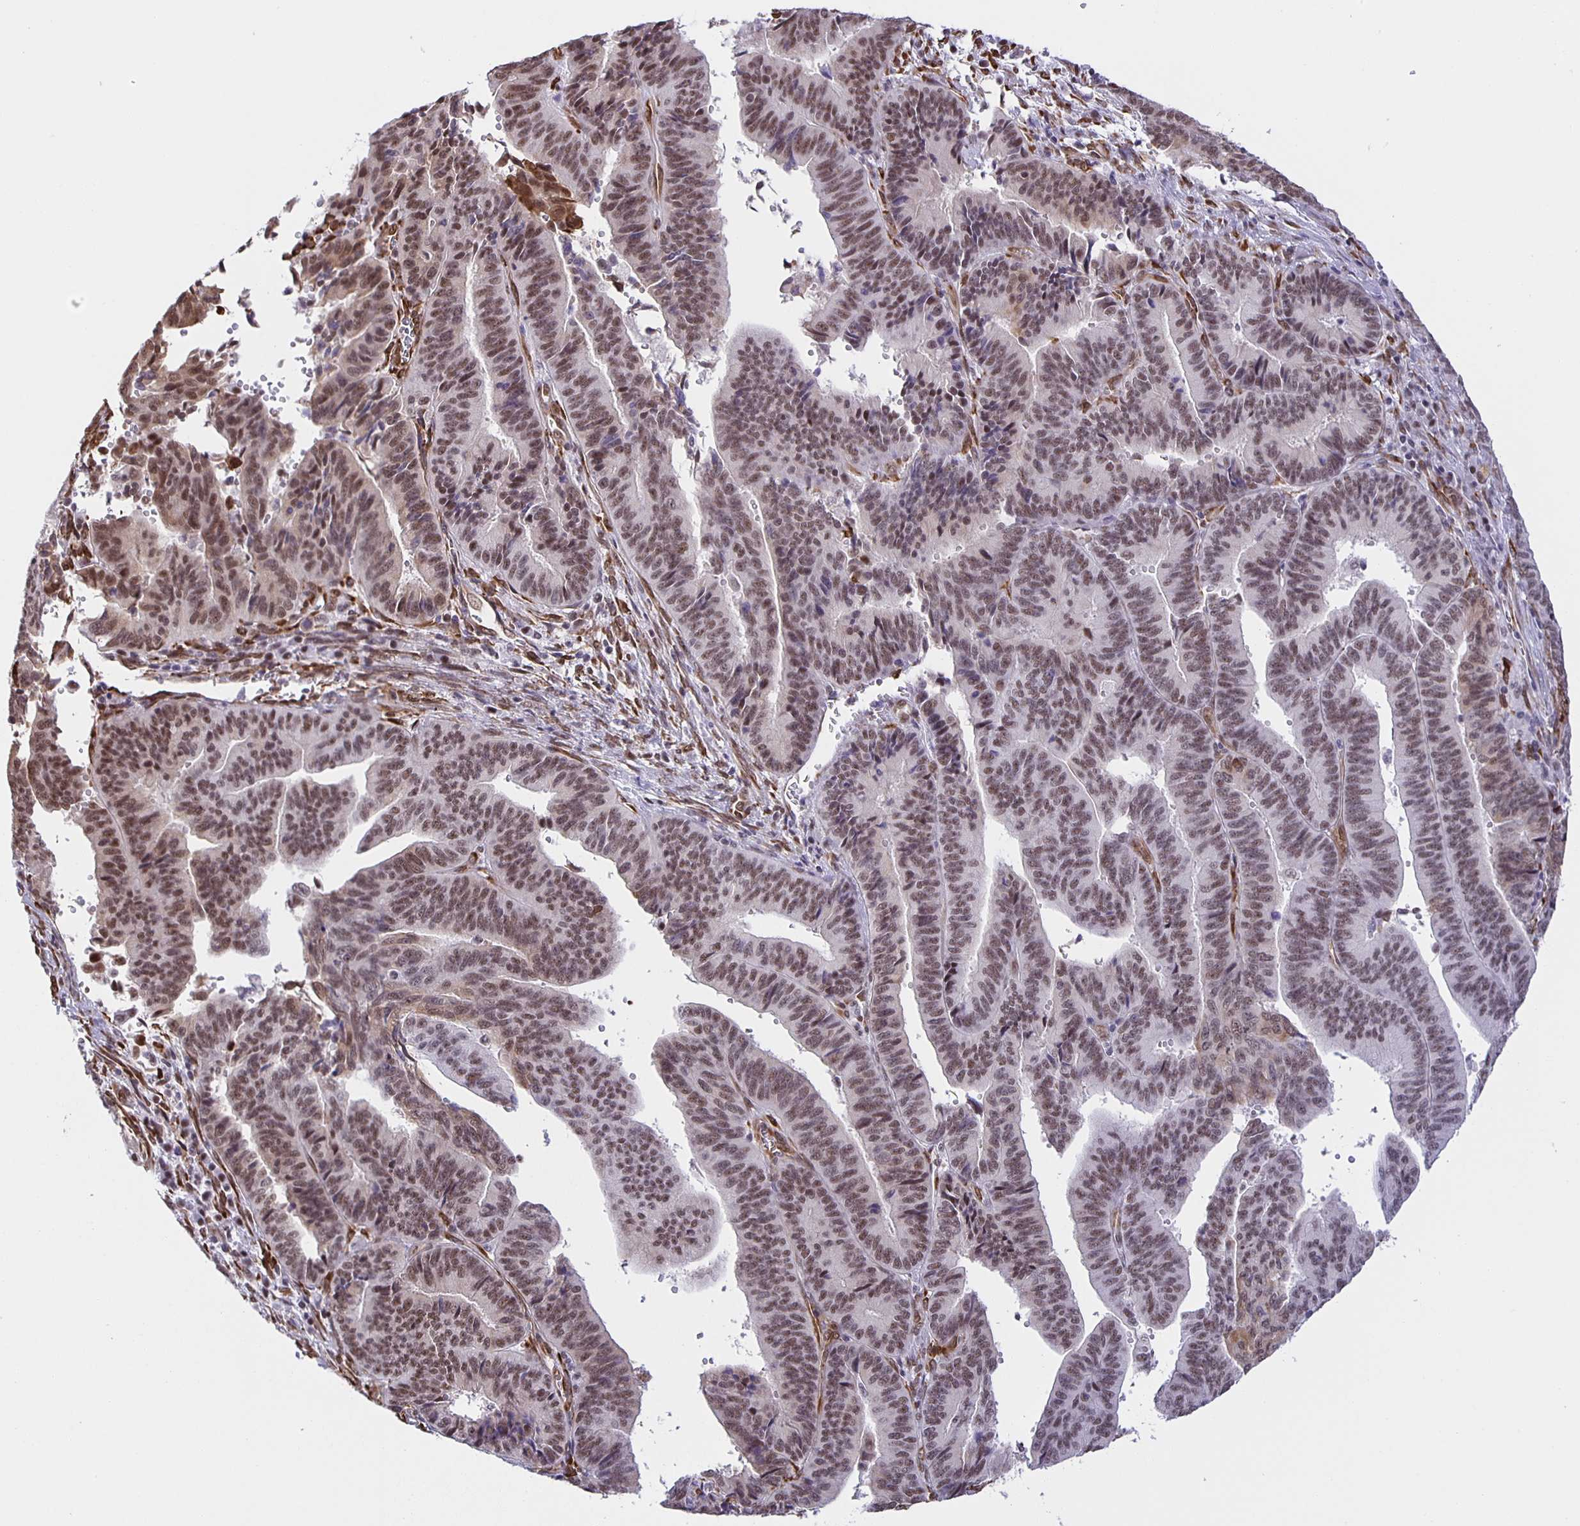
{"staining": {"intensity": "moderate", "quantity": ">75%", "location": "nuclear"}, "tissue": "endometrial cancer", "cell_type": "Tumor cells", "image_type": "cancer", "snomed": [{"axis": "morphology", "description": "Adenocarcinoma, NOS"}, {"axis": "topography", "description": "Endometrium"}], "caption": "The image exhibits a brown stain indicating the presence of a protein in the nuclear of tumor cells in endometrial cancer (adenocarcinoma).", "gene": "ZRANB2", "patient": {"sex": "female", "age": 65}}